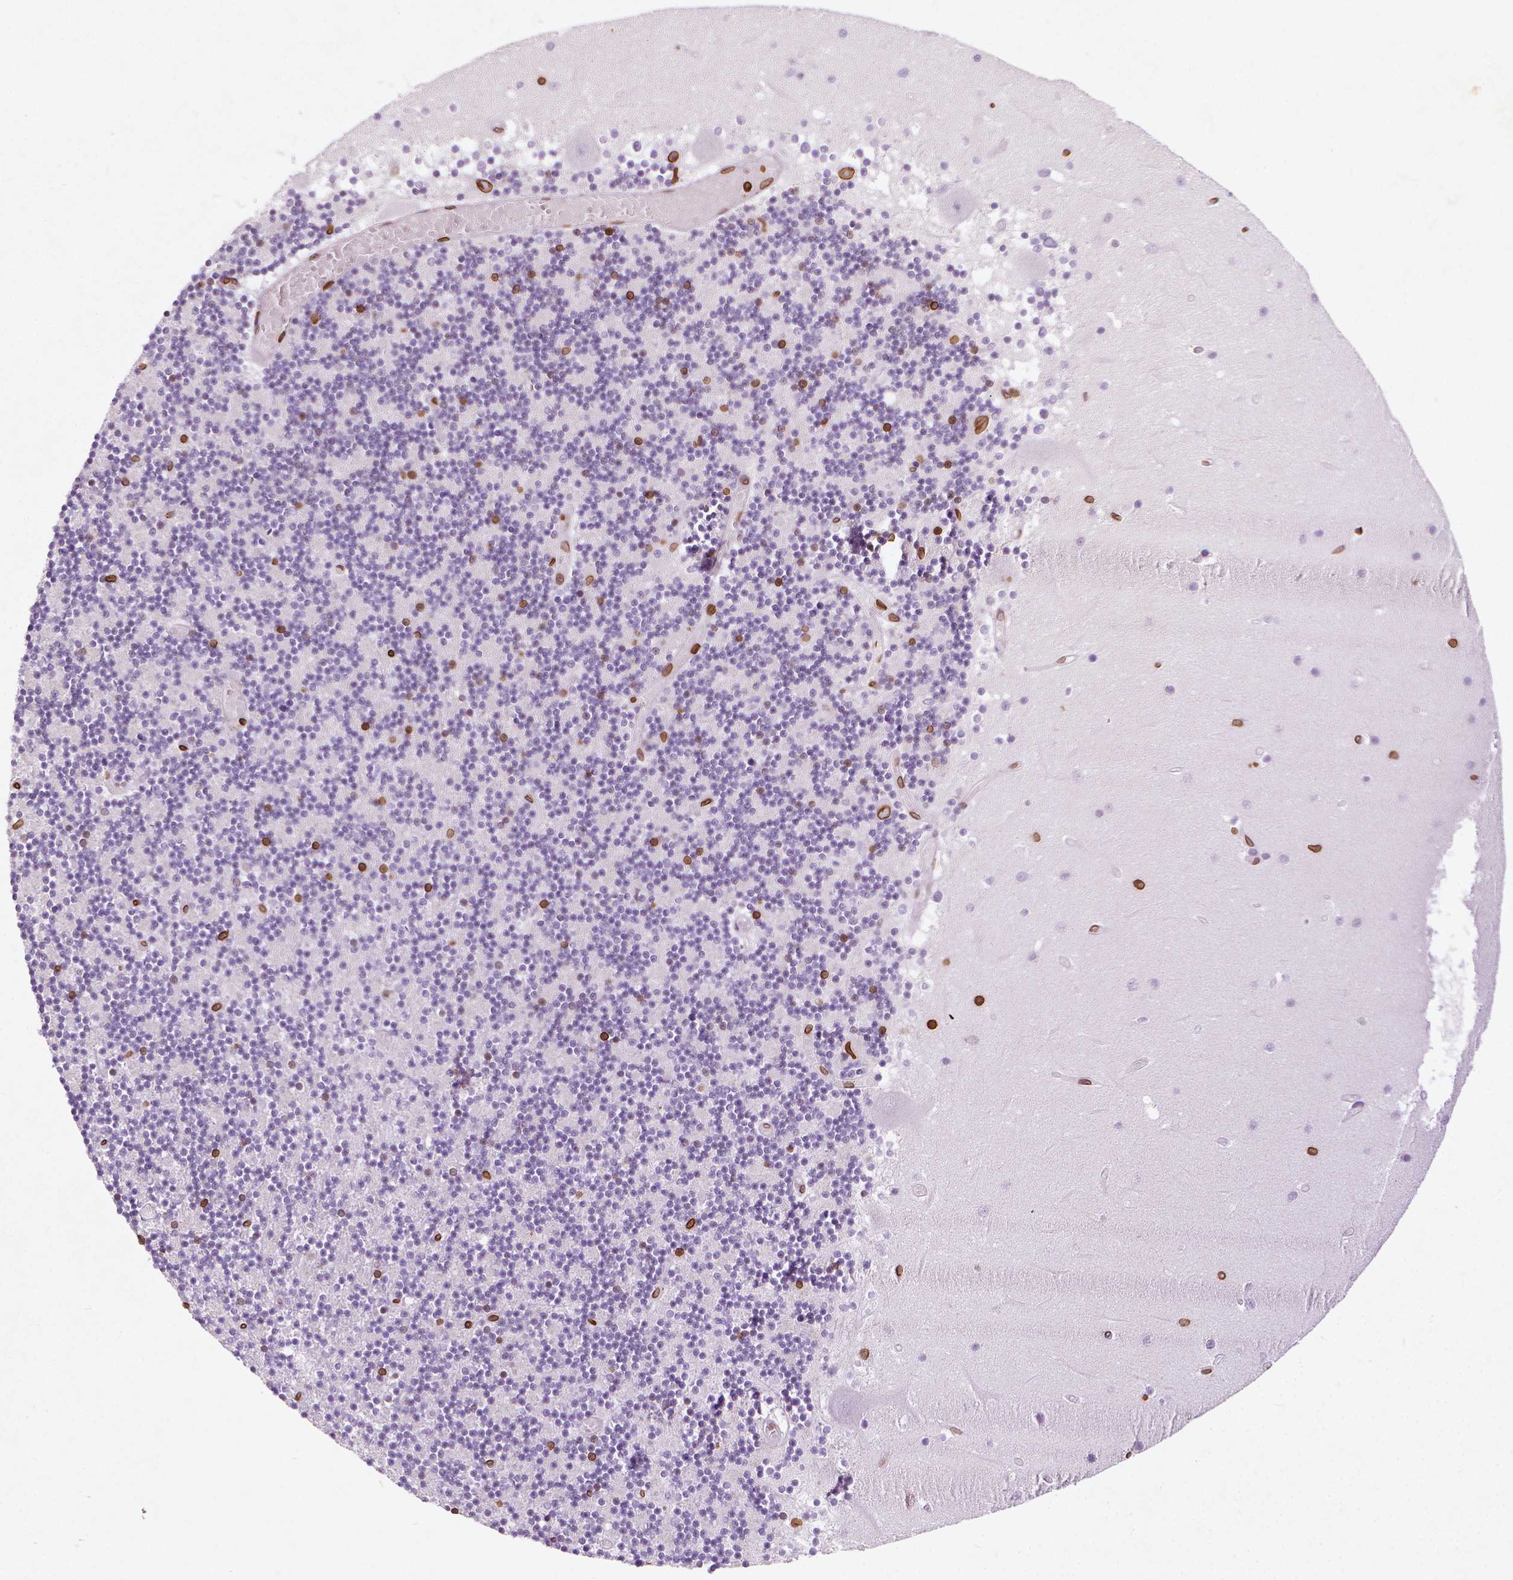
{"staining": {"intensity": "strong", "quantity": "25%-75%", "location": "cytoplasmic/membranous,nuclear"}, "tissue": "cerebellum", "cell_type": "Cells in granular layer", "image_type": "normal", "snomed": [{"axis": "morphology", "description": "Normal tissue, NOS"}, {"axis": "topography", "description": "Cerebellum"}], "caption": "IHC staining of benign cerebellum, which displays high levels of strong cytoplasmic/membranous,nuclear staining in approximately 25%-75% of cells in granular layer indicating strong cytoplasmic/membranous,nuclear protein expression. The staining was performed using DAB (3,3'-diaminobenzidine) (brown) for protein detection and nuclei were counterstained in hematoxylin (blue).", "gene": "LMNB1", "patient": {"sex": "female", "age": 28}}